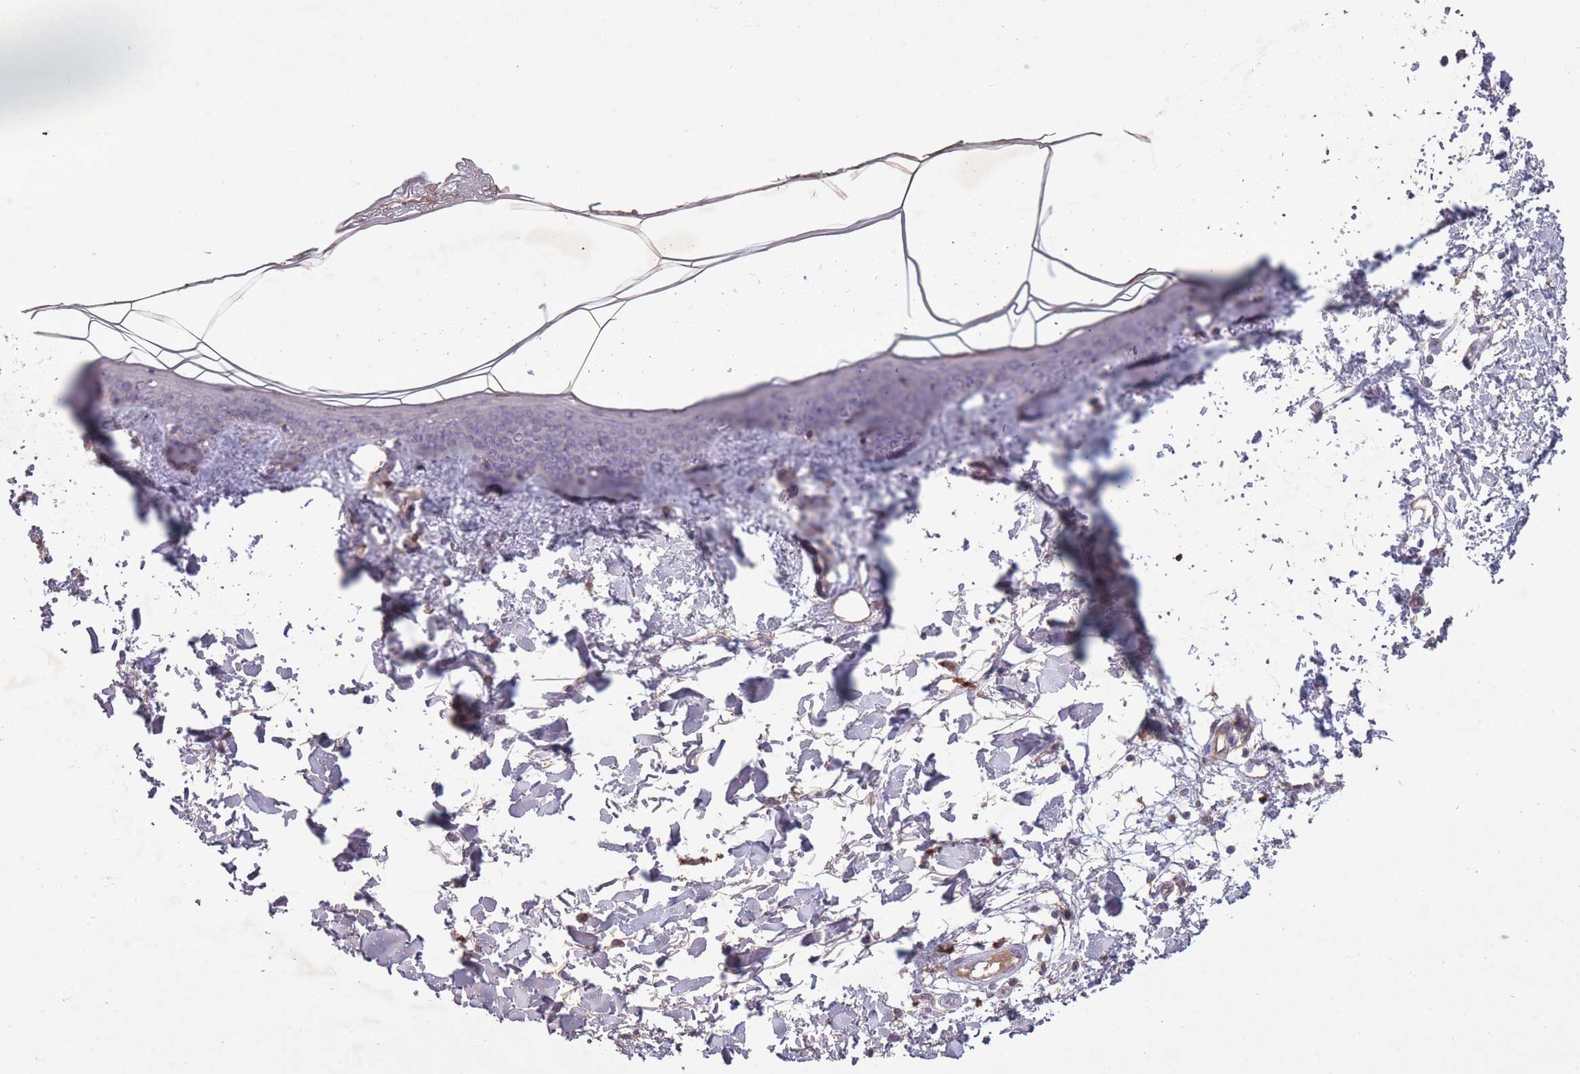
{"staining": {"intensity": "weak", "quantity": "<25%", "location": "cytoplasmic/membranous"}, "tissue": "skin", "cell_type": "Fibroblasts", "image_type": "normal", "snomed": [{"axis": "morphology", "description": "Normal tissue, NOS"}, {"axis": "topography", "description": "Skin"}], "caption": "This histopathology image is of normal skin stained with IHC to label a protein in brown with the nuclei are counter-stained blue. There is no expression in fibroblasts.", "gene": "OR2V1", "patient": {"sex": "female", "age": 34}}